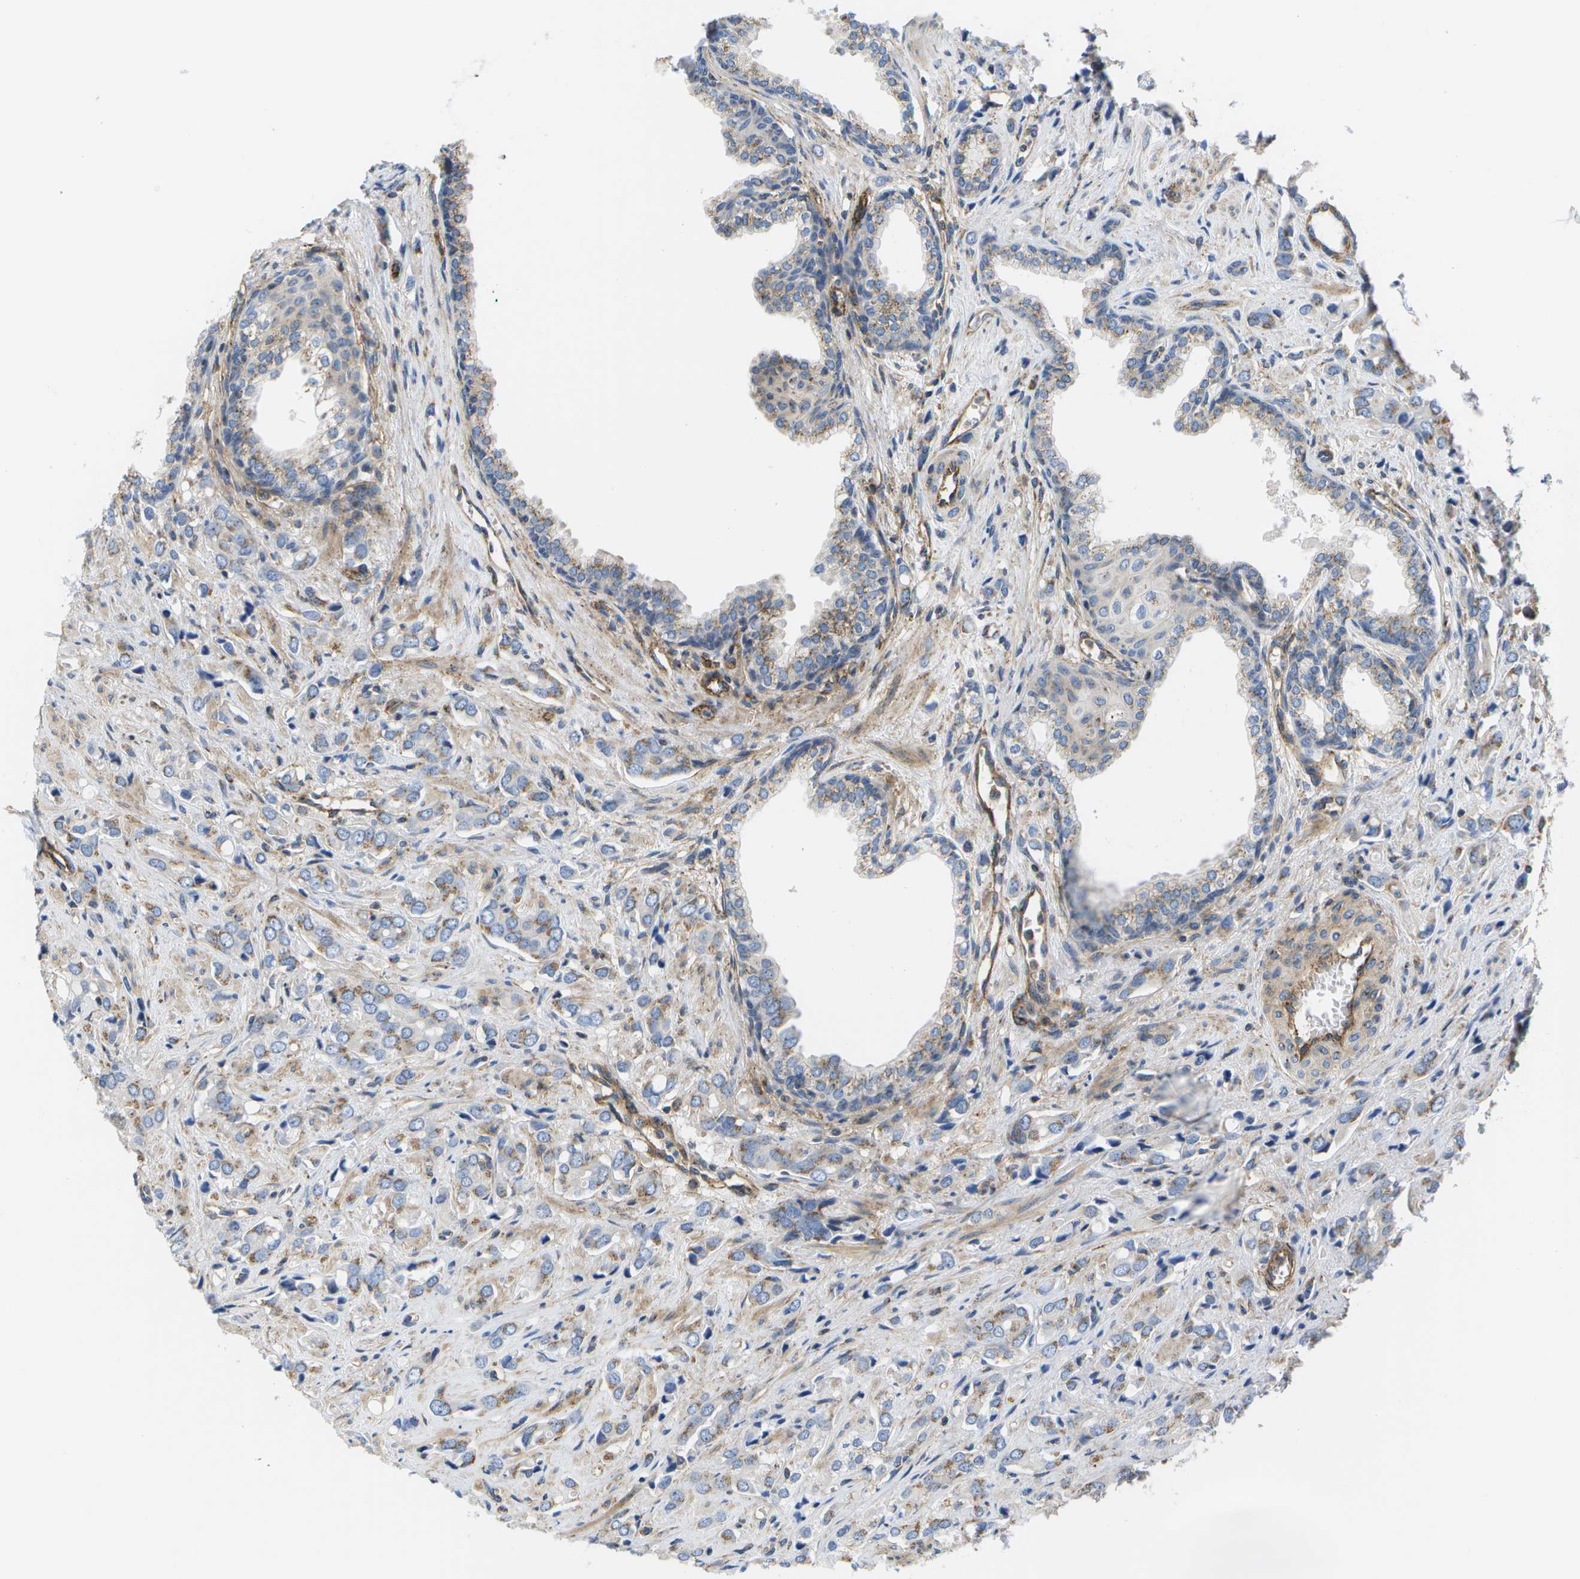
{"staining": {"intensity": "moderate", "quantity": "25%-75%", "location": "cytoplasmic/membranous"}, "tissue": "prostate cancer", "cell_type": "Tumor cells", "image_type": "cancer", "snomed": [{"axis": "morphology", "description": "Adenocarcinoma, High grade"}, {"axis": "topography", "description": "Prostate"}], "caption": "A high-resolution image shows immunohistochemistry staining of prostate high-grade adenocarcinoma, which displays moderate cytoplasmic/membranous positivity in approximately 25%-75% of tumor cells.", "gene": "BST2", "patient": {"sex": "male", "age": 52}}